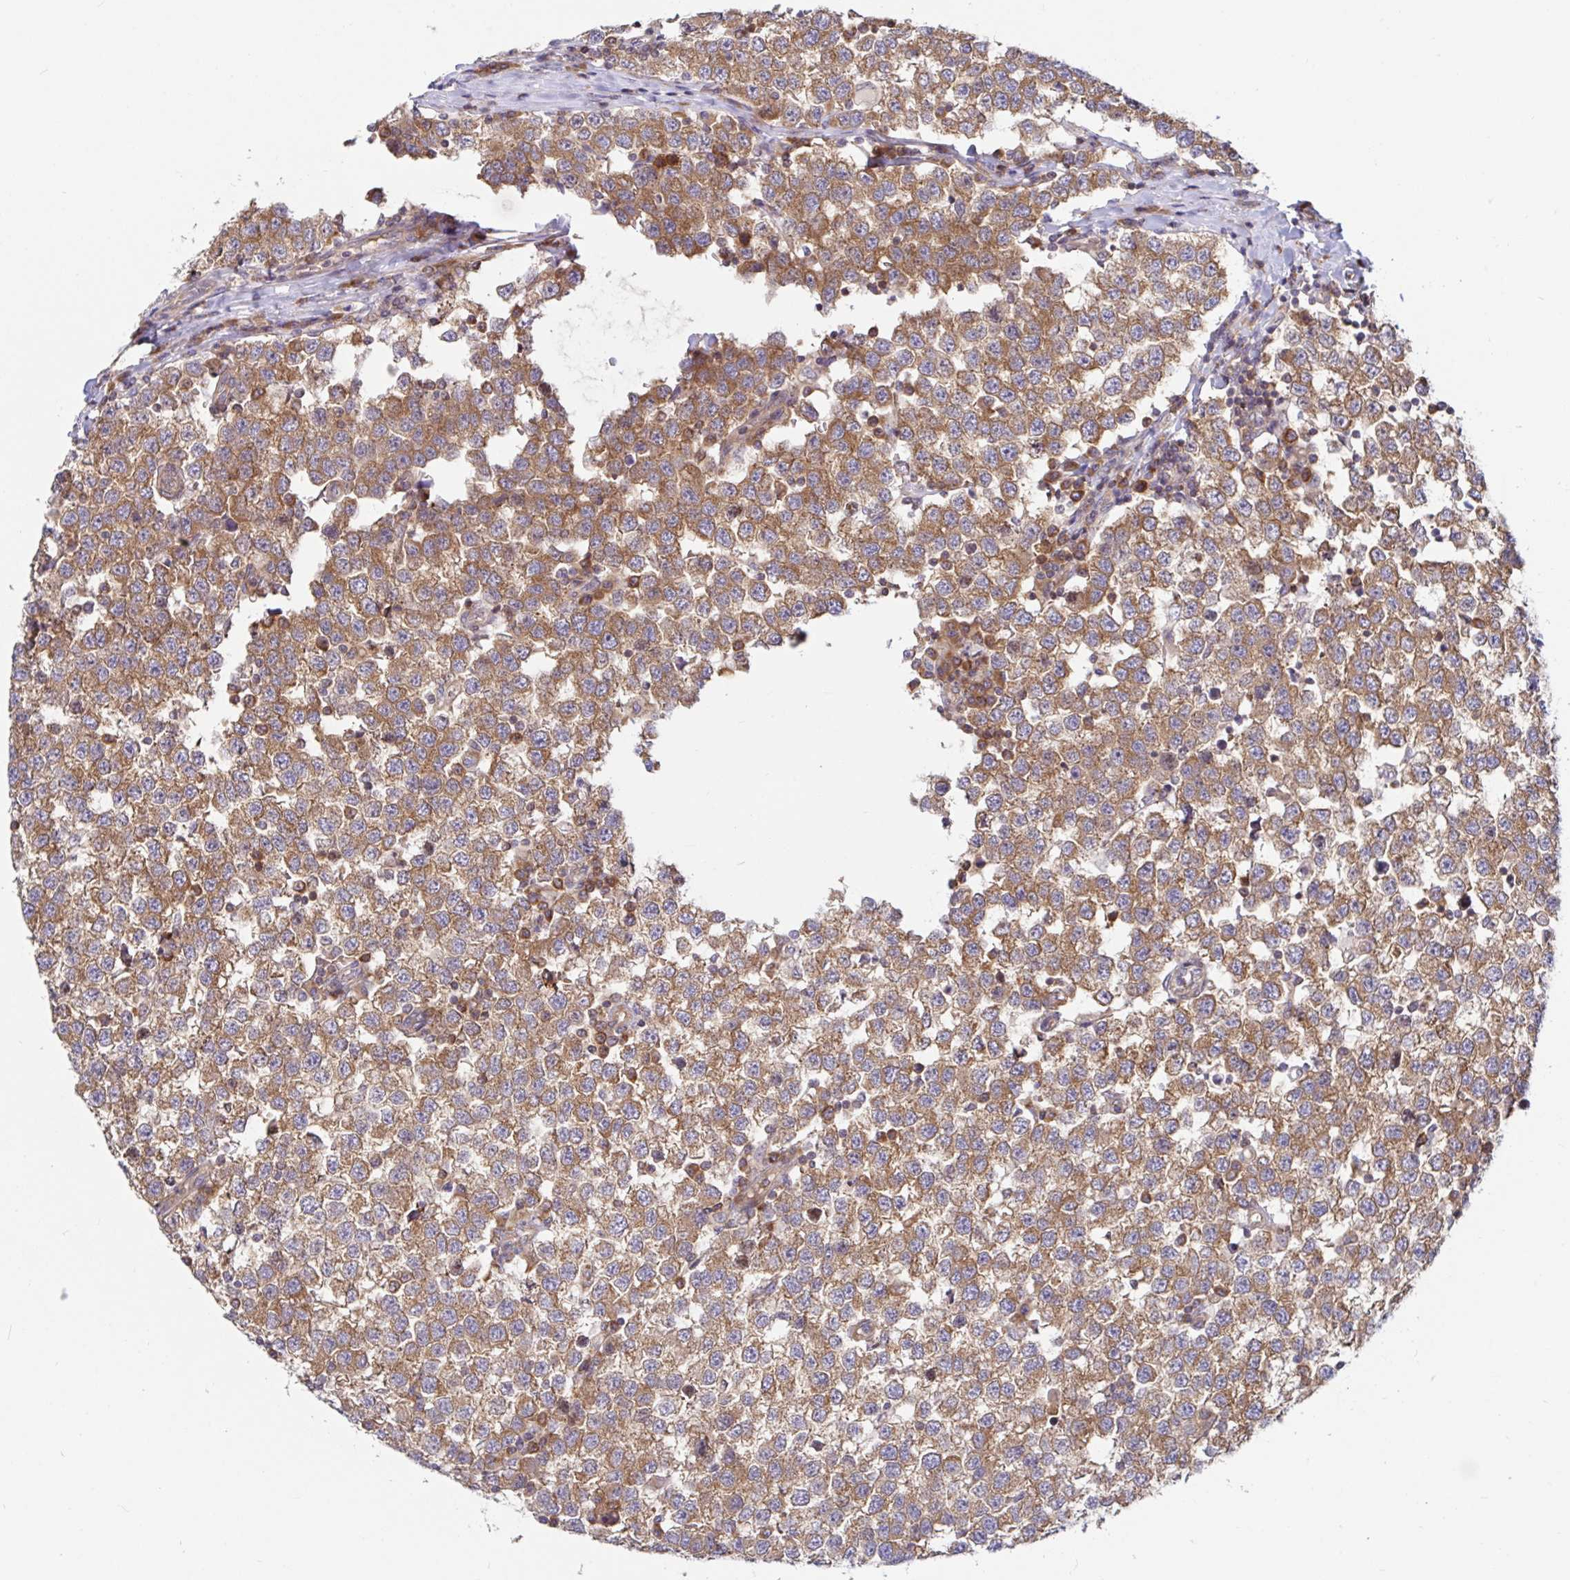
{"staining": {"intensity": "moderate", "quantity": ">75%", "location": "cytoplasmic/membranous"}, "tissue": "testis cancer", "cell_type": "Tumor cells", "image_type": "cancer", "snomed": [{"axis": "morphology", "description": "Seminoma, NOS"}, {"axis": "topography", "description": "Testis"}], "caption": "Seminoma (testis) stained with DAB (3,3'-diaminobenzidine) immunohistochemistry reveals medium levels of moderate cytoplasmic/membranous staining in about >75% of tumor cells. The protein is shown in brown color, while the nuclei are stained blue.", "gene": "LARP1", "patient": {"sex": "male", "age": 34}}